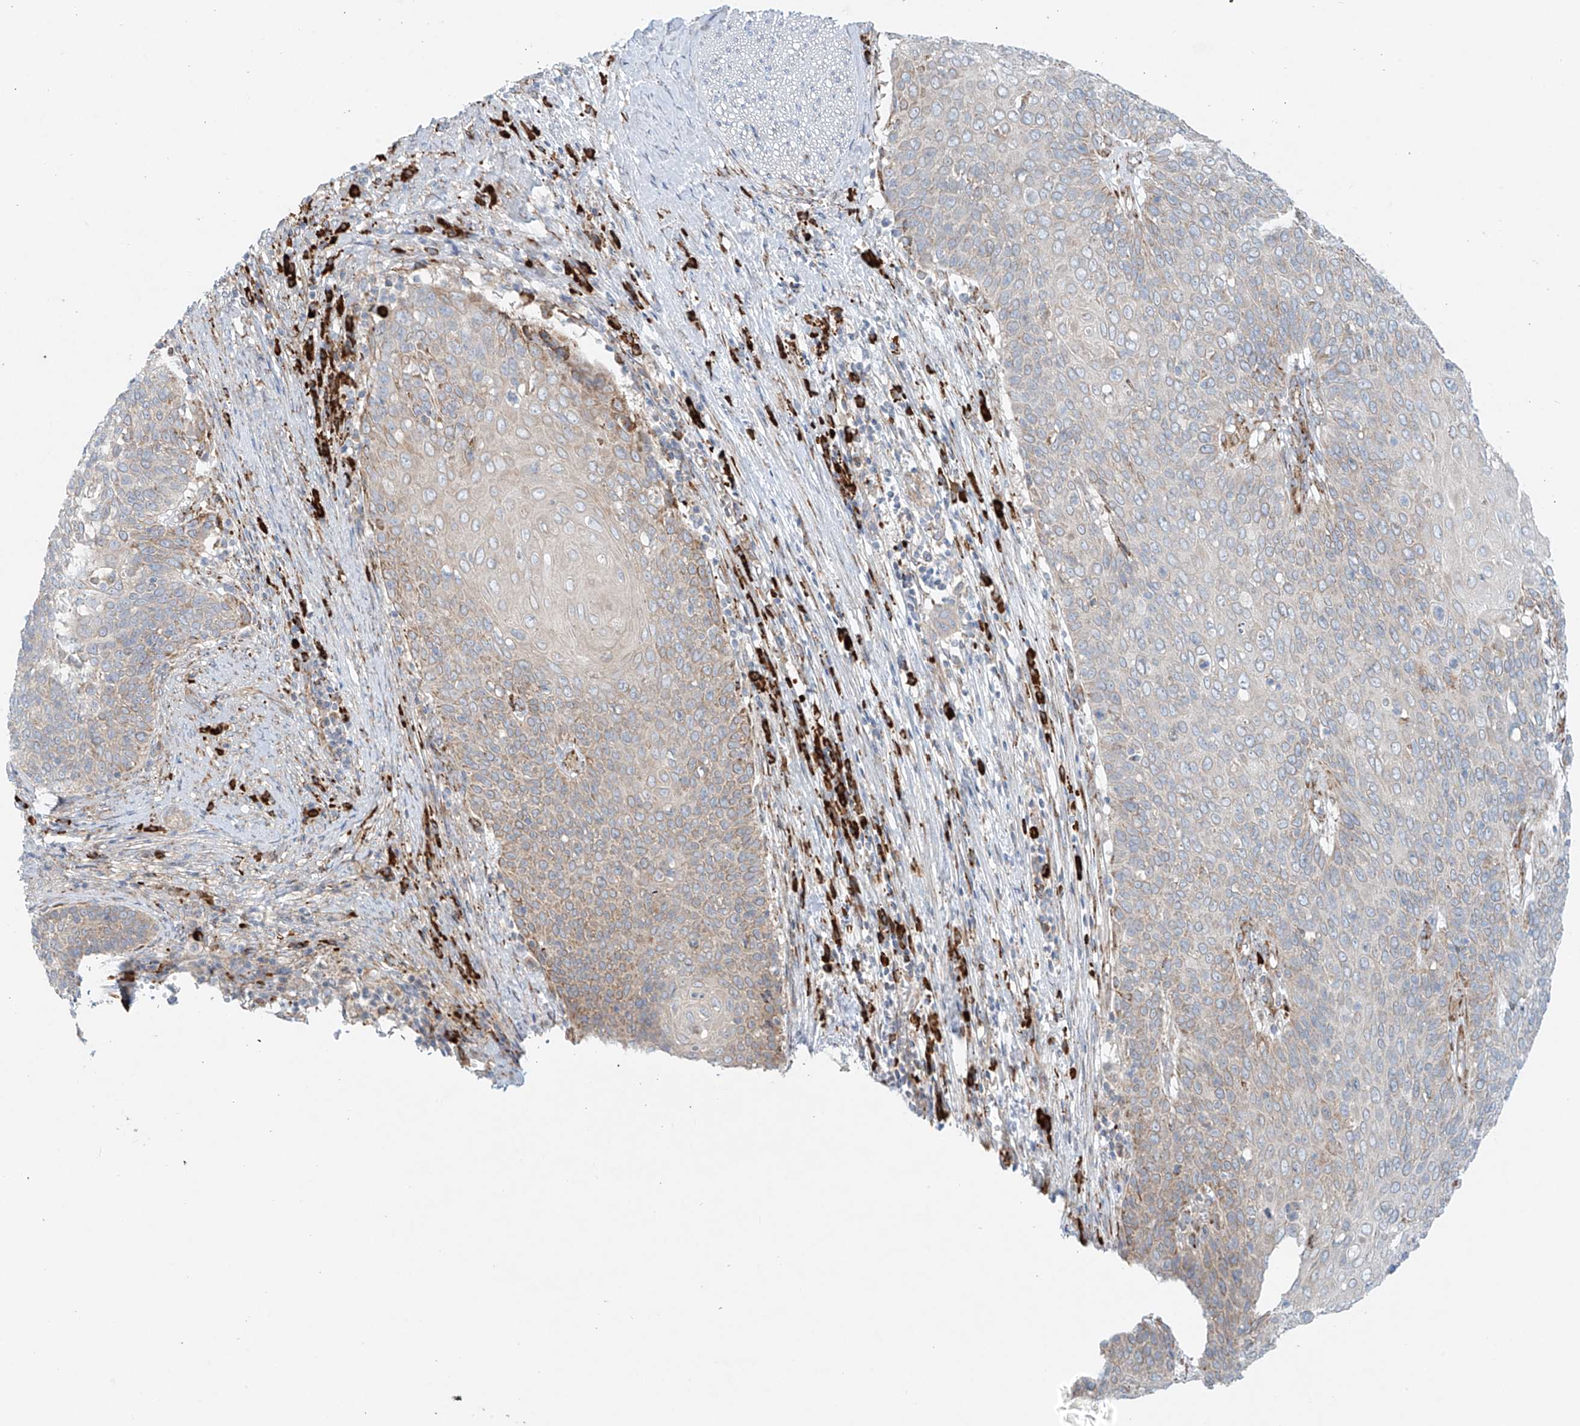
{"staining": {"intensity": "weak", "quantity": "<25%", "location": "cytoplasmic/membranous"}, "tissue": "cervical cancer", "cell_type": "Tumor cells", "image_type": "cancer", "snomed": [{"axis": "morphology", "description": "Squamous cell carcinoma, NOS"}, {"axis": "topography", "description": "Cervix"}], "caption": "This image is of cervical squamous cell carcinoma stained with immunohistochemistry (IHC) to label a protein in brown with the nuclei are counter-stained blue. There is no expression in tumor cells.", "gene": "EIPR1", "patient": {"sex": "female", "age": 39}}